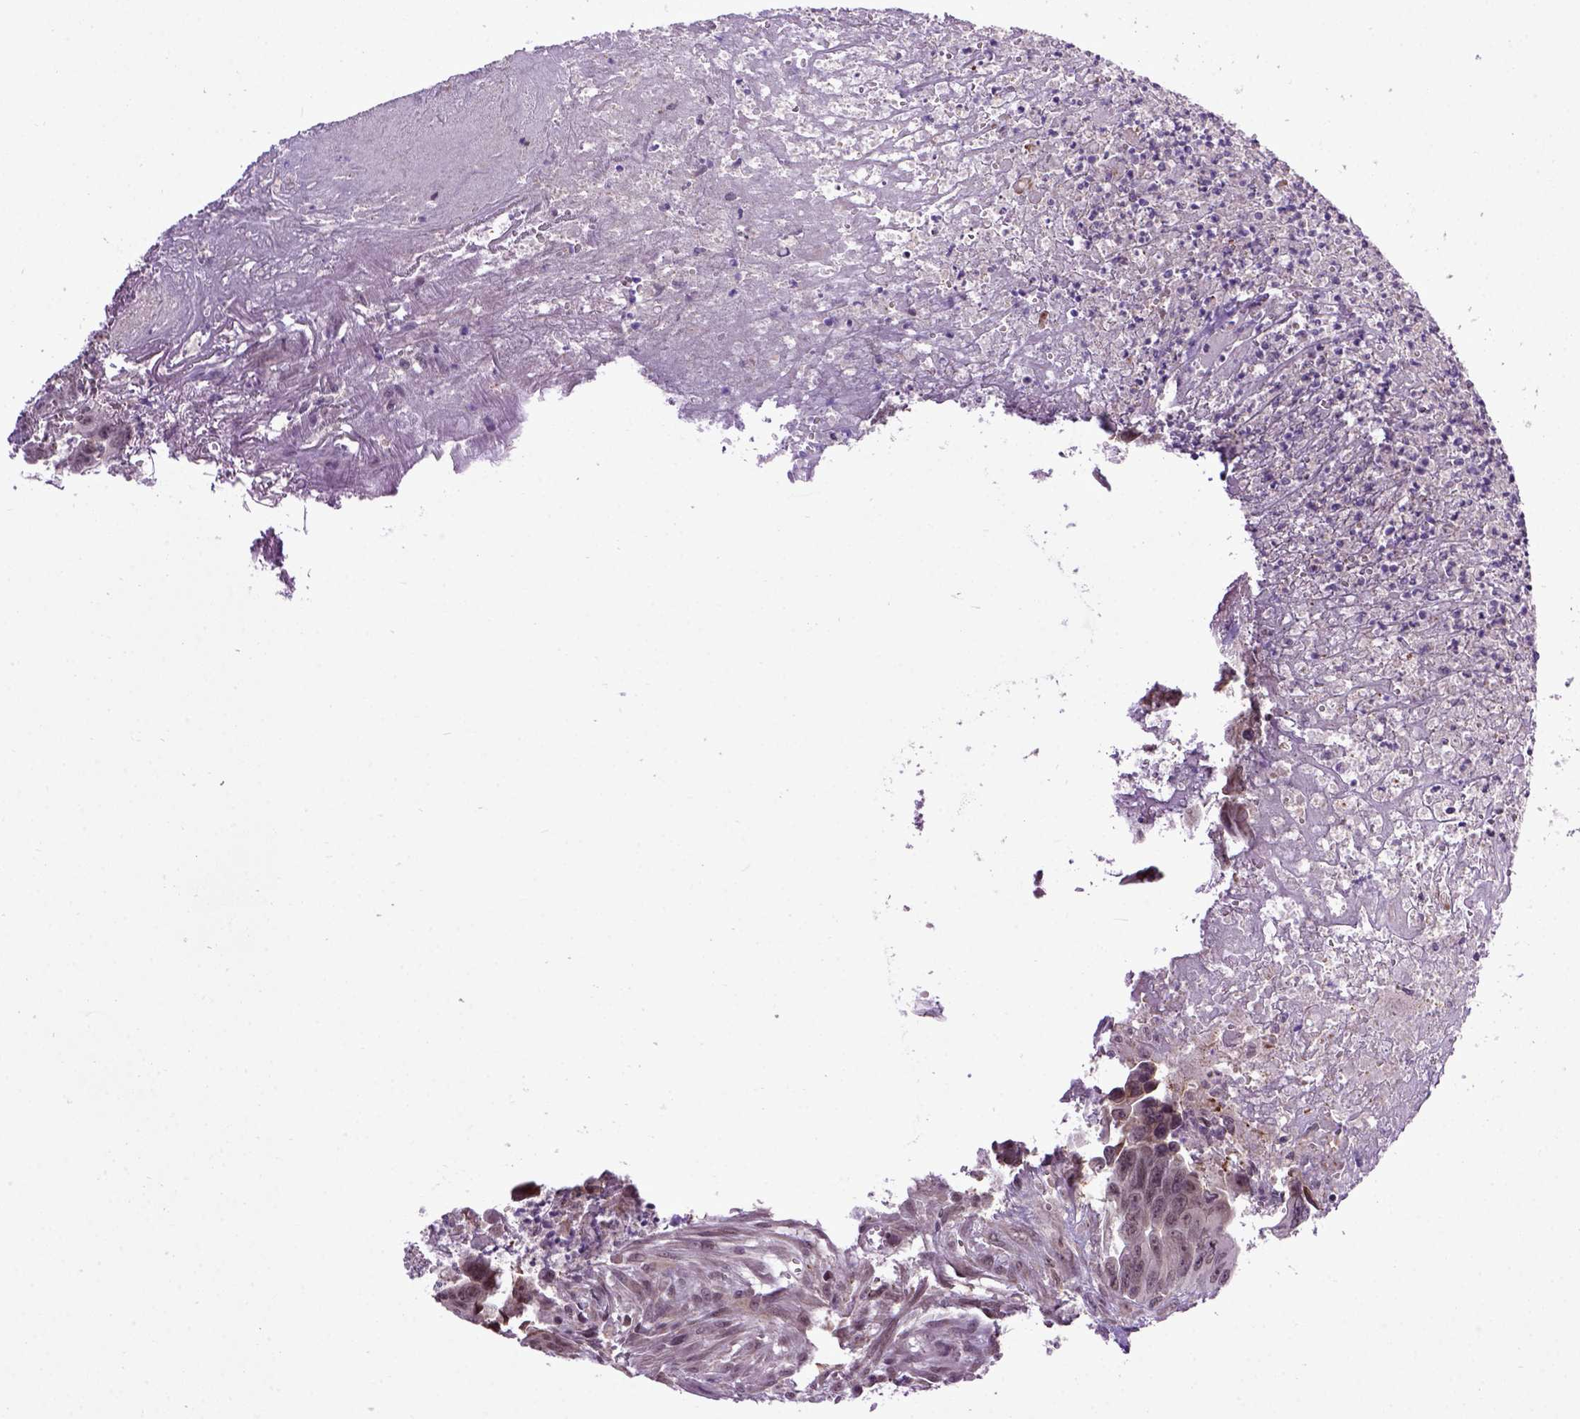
{"staining": {"intensity": "moderate", "quantity": "<25%", "location": "cytoplasmic/membranous"}, "tissue": "colorectal cancer", "cell_type": "Tumor cells", "image_type": "cancer", "snomed": [{"axis": "morphology", "description": "Adenocarcinoma, NOS"}, {"axis": "topography", "description": "Colon"}], "caption": "Immunohistochemistry (DAB) staining of adenocarcinoma (colorectal) reveals moderate cytoplasmic/membranous protein expression in about <25% of tumor cells.", "gene": "RAB43", "patient": {"sex": "female", "age": 87}}